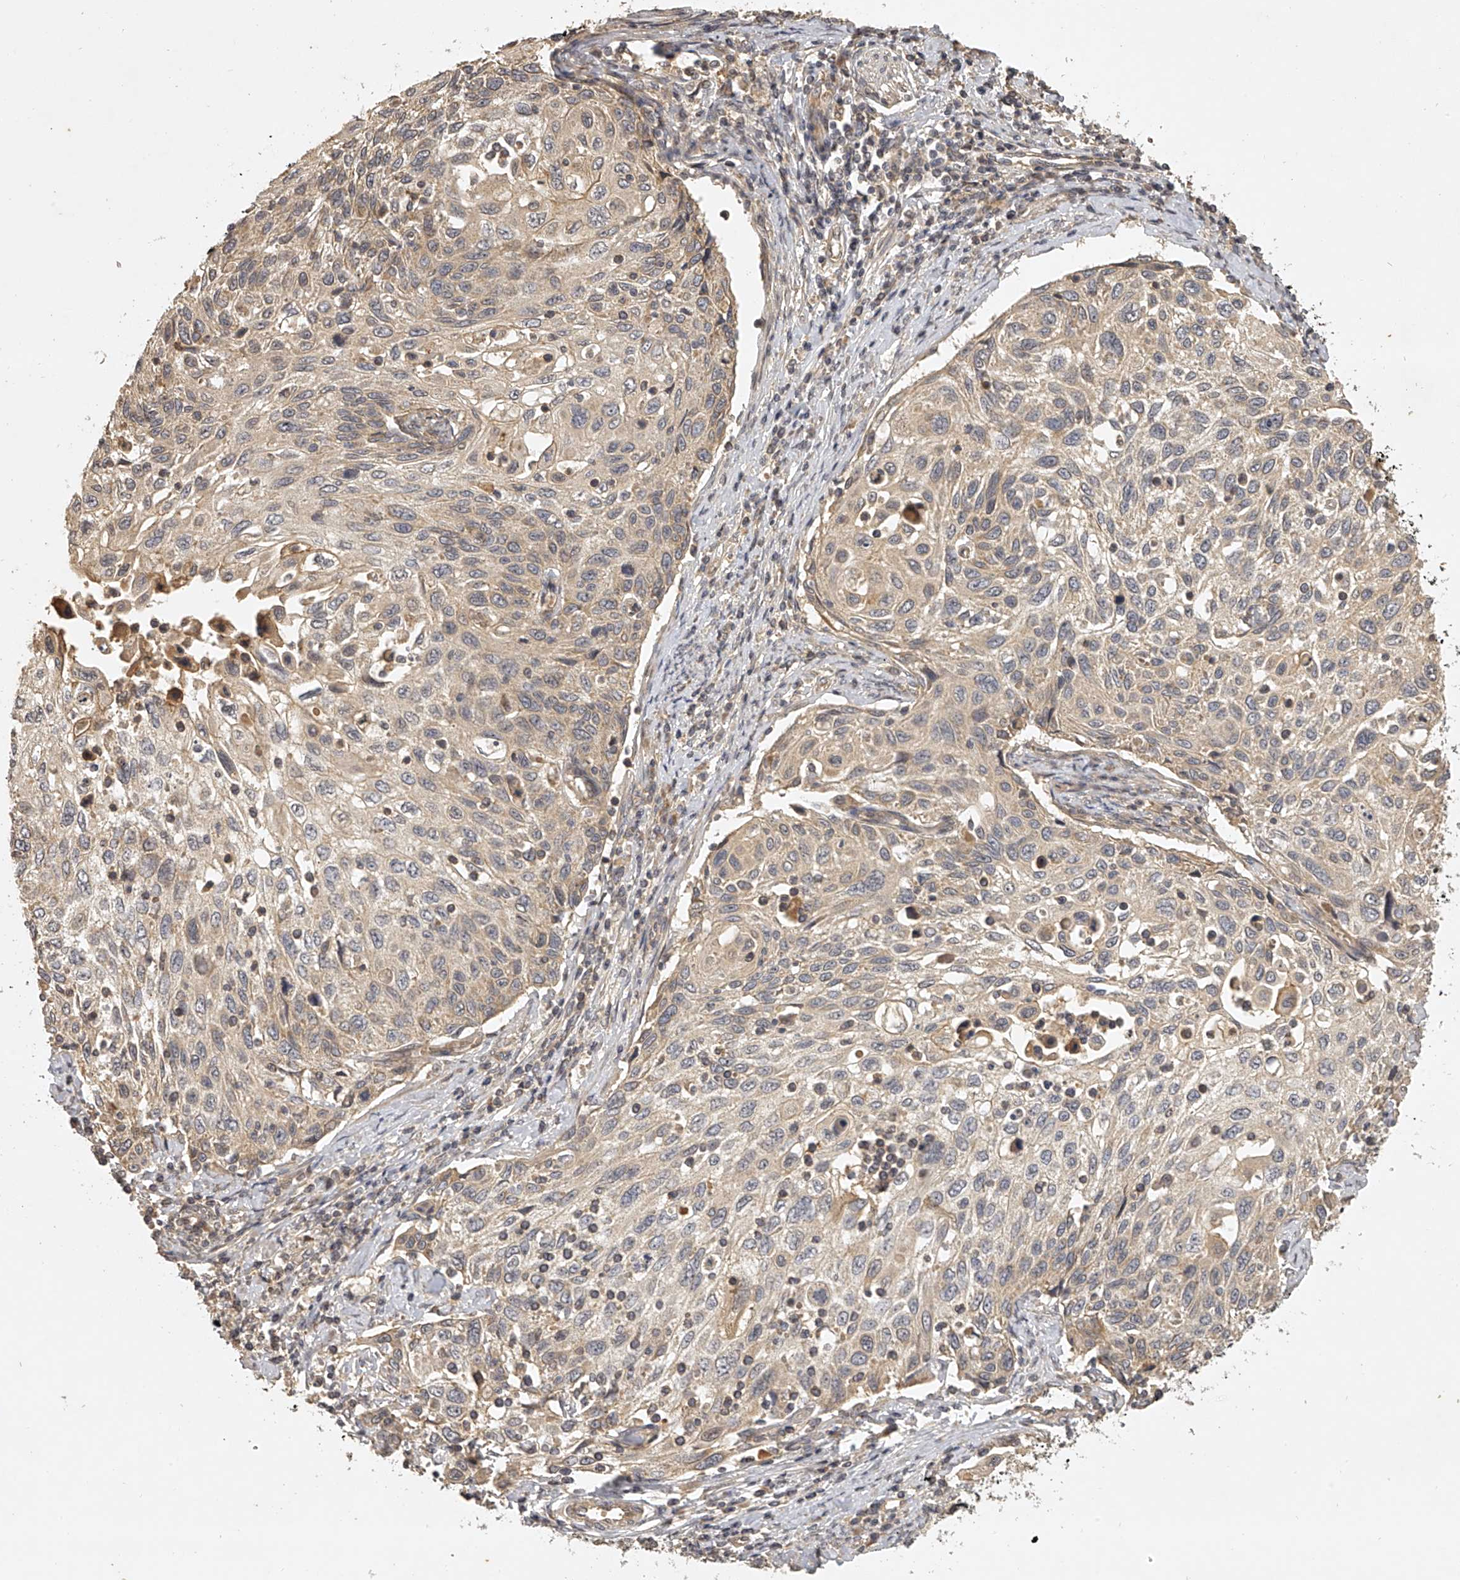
{"staining": {"intensity": "weak", "quantity": "<25%", "location": "cytoplasmic/membranous"}, "tissue": "cervical cancer", "cell_type": "Tumor cells", "image_type": "cancer", "snomed": [{"axis": "morphology", "description": "Squamous cell carcinoma, NOS"}, {"axis": "topography", "description": "Cervix"}], "caption": "Immunohistochemical staining of cervical cancer reveals no significant positivity in tumor cells. Brightfield microscopy of immunohistochemistry (IHC) stained with DAB (3,3'-diaminobenzidine) (brown) and hematoxylin (blue), captured at high magnification.", "gene": "NFS1", "patient": {"sex": "female", "age": 70}}